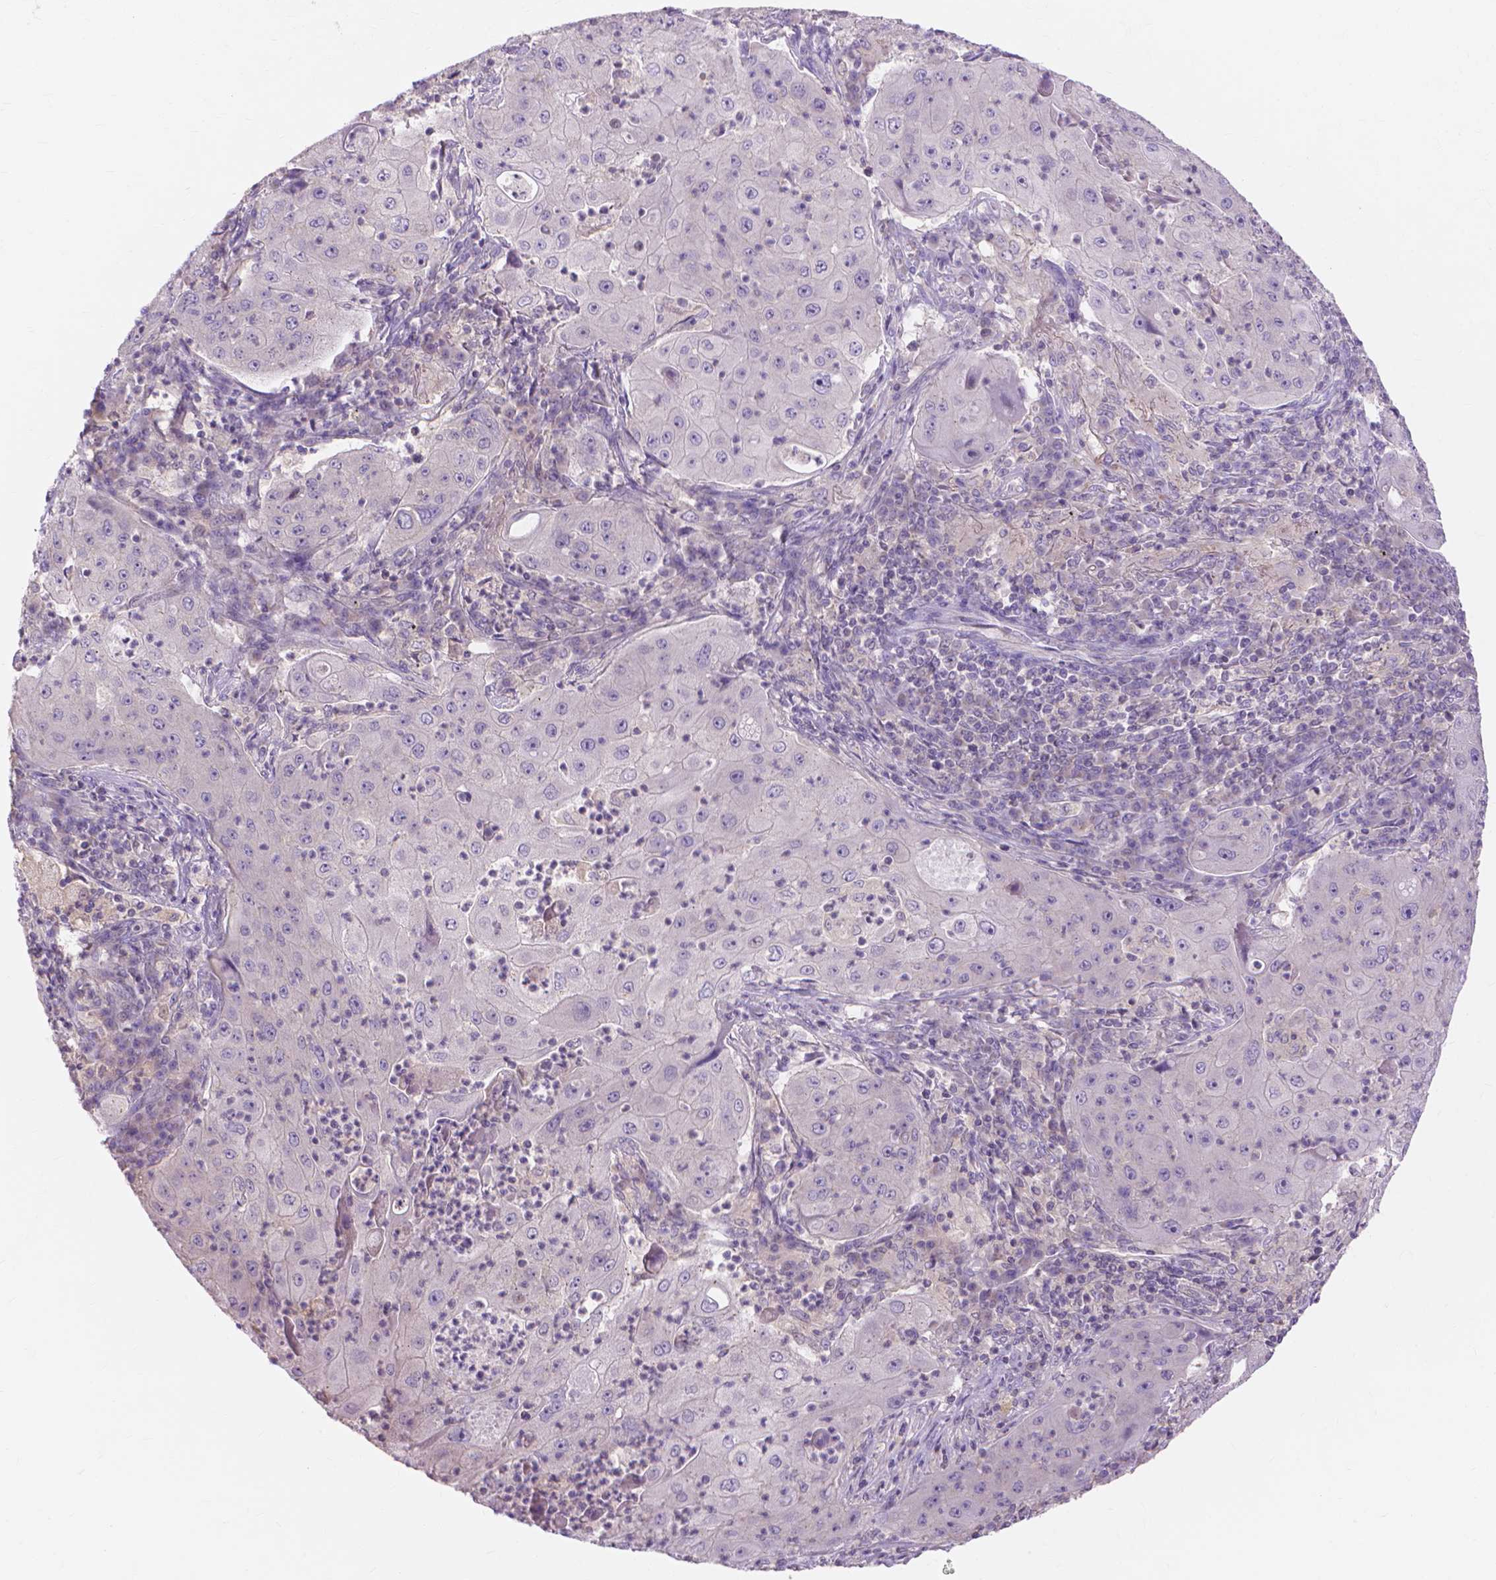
{"staining": {"intensity": "negative", "quantity": "none", "location": "none"}, "tissue": "lung cancer", "cell_type": "Tumor cells", "image_type": "cancer", "snomed": [{"axis": "morphology", "description": "Squamous cell carcinoma, NOS"}, {"axis": "topography", "description": "Lung"}], "caption": "A high-resolution image shows IHC staining of lung cancer (squamous cell carcinoma), which demonstrates no significant positivity in tumor cells.", "gene": "PRDM13", "patient": {"sex": "female", "age": 59}}